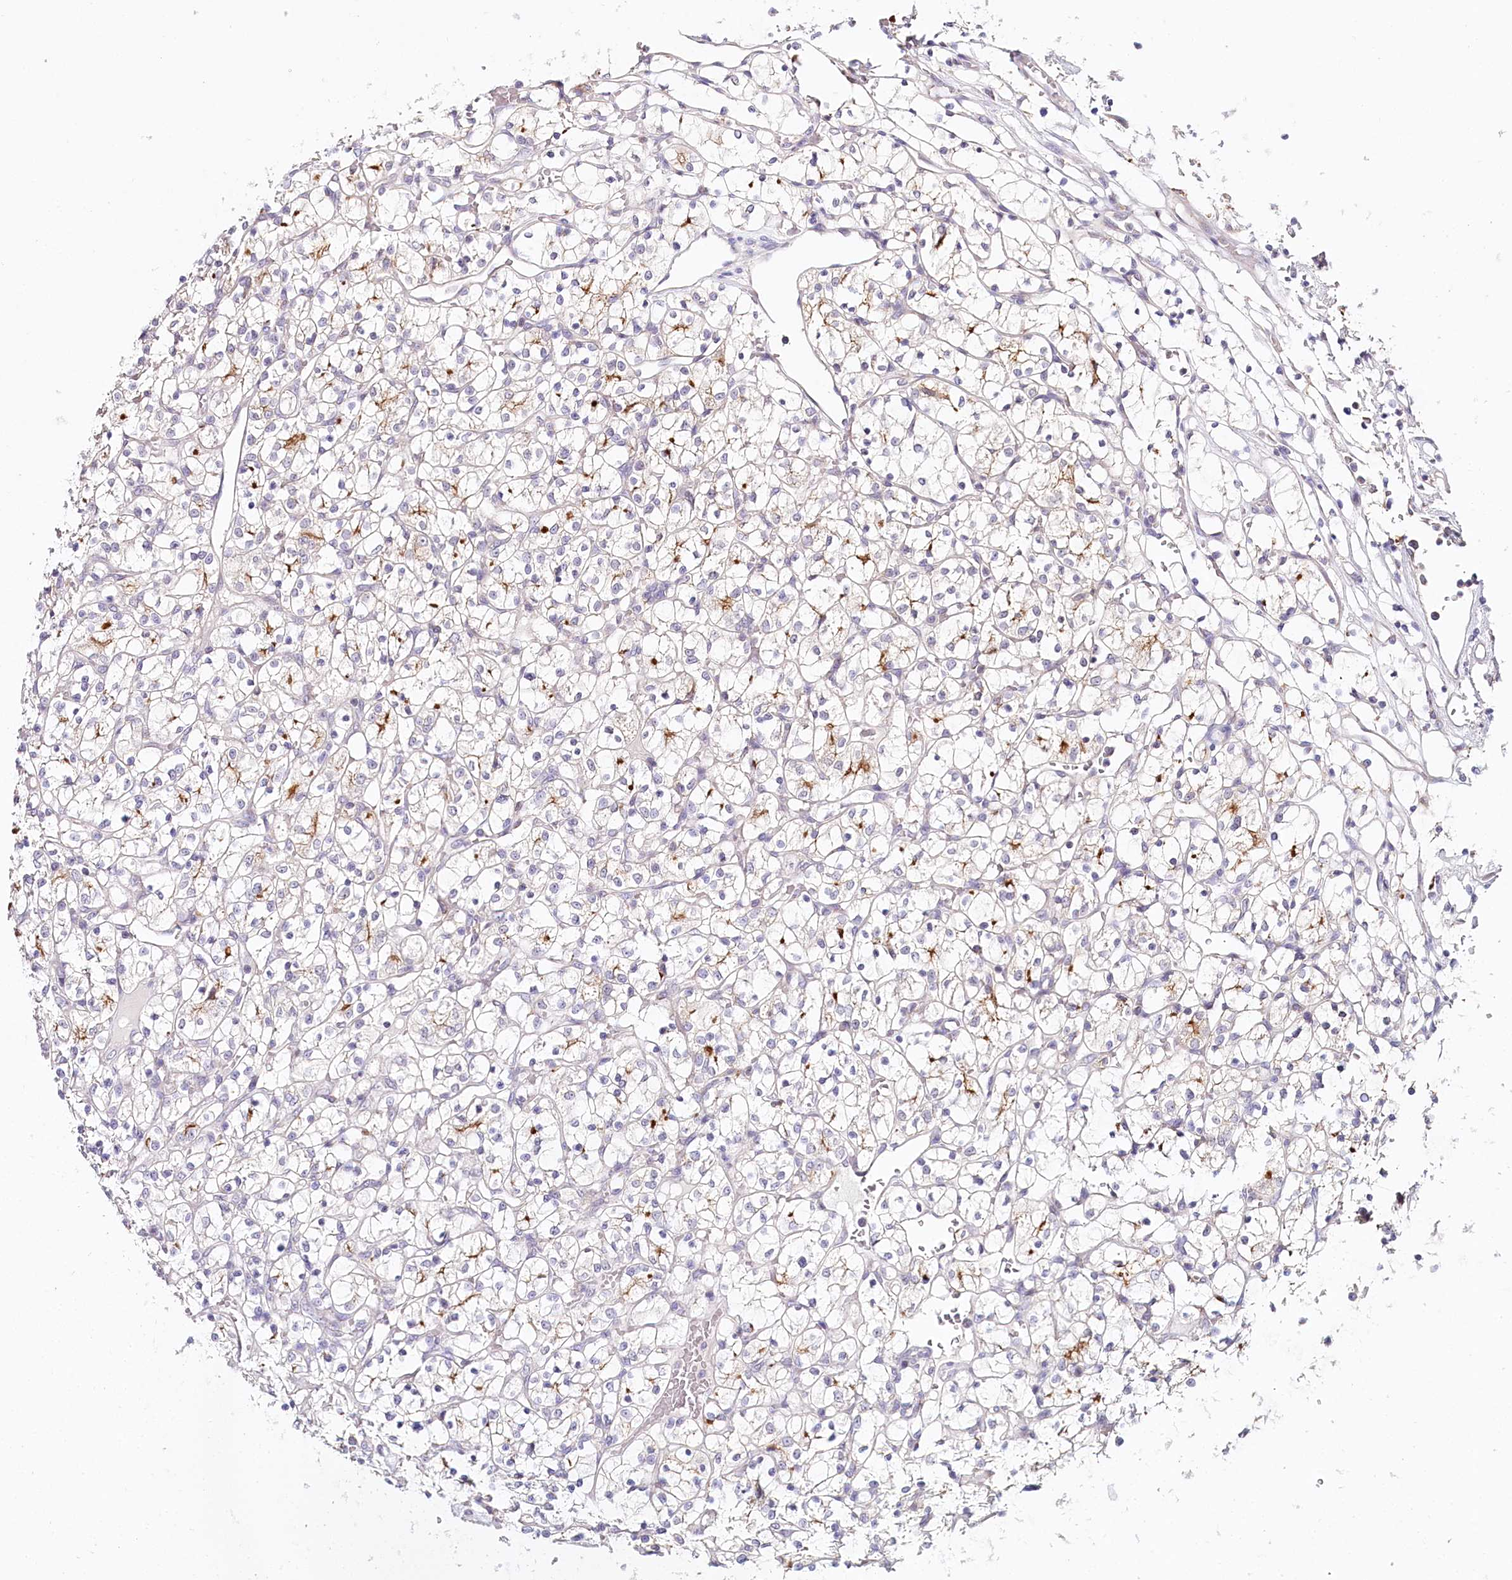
{"staining": {"intensity": "negative", "quantity": "none", "location": "none"}, "tissue": "renal cancer", "cell_type": "Tumor cells", "image_type": "cancer", "snomed": [{"axis": "morphology", "description": "Adenocarcinoma, NOS"}, {"axis": "topography", "description": "Kidney"}], "caption": "This micrograph is of renal adenocarcinoma stained with immunohistochemistry to label a protein in brown with the nuclei are counter-stained blue. There is no positivity in tumor cells. (Stains: DAB IHC with hematoxylin counter stain, Microscopy: brightfield microscopy at high magnification).", "gene": "DAPK1", "patient": {"sex": "female", "age": 69}}